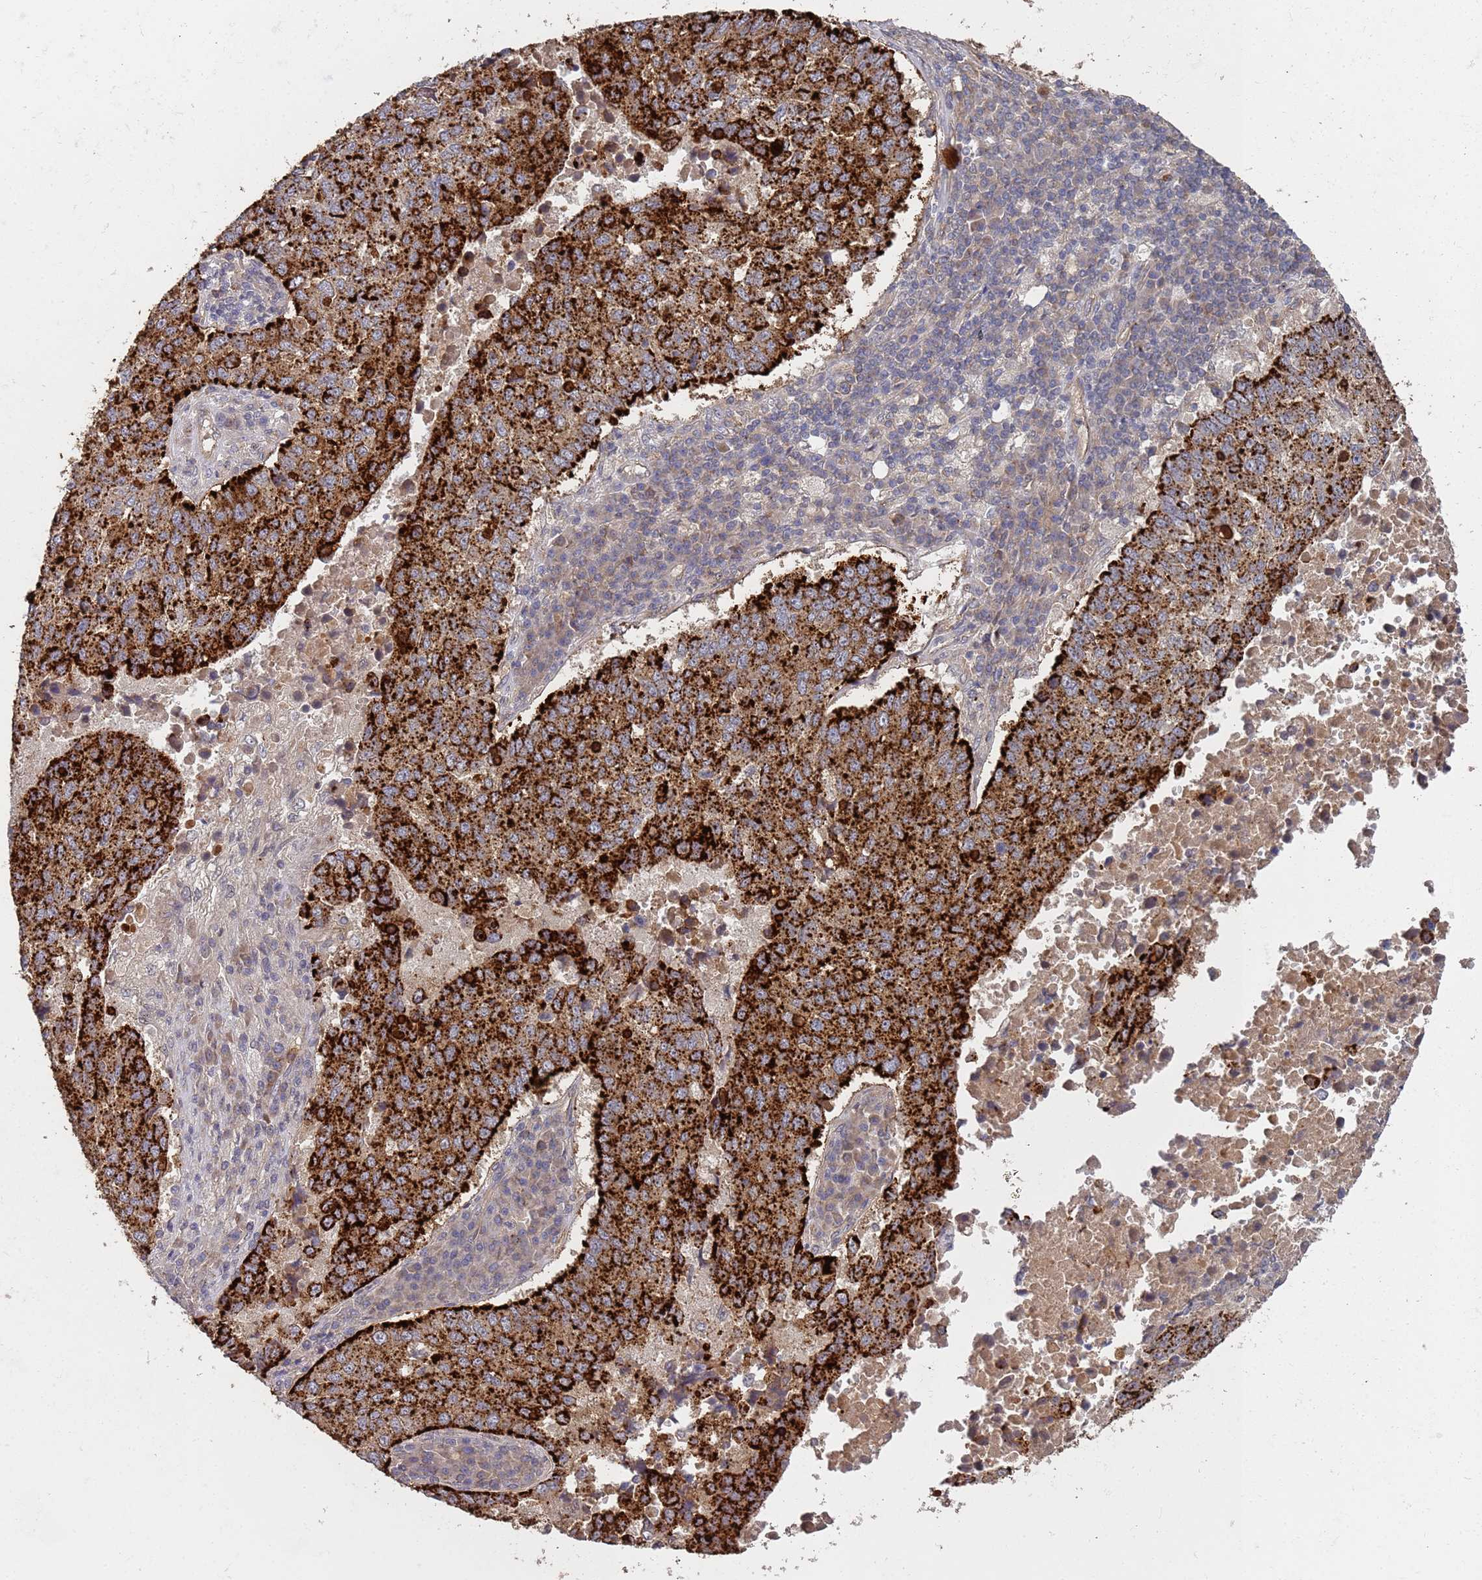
{"staining": {"intensity": "strong", "quantity": ">75%", "location": "cytoplasmic/membranous"}, "tissue": "lung cancer", "cell_type": "Tumor cells", "image_type": "cancer", "snomed": [{"axis": "morphology", "description": "Squamous cell carcinoma, NOS"}, {"axis": "topography", "description": "Lung"}], "caption": "Immunohistochemical staining of human lung cancer displays high levels of strong cytoplasmic/membranous expression in about >75% of tumor cells.", "gene": "ABCB6", "patient": {"sex": "male", "age": 73}}